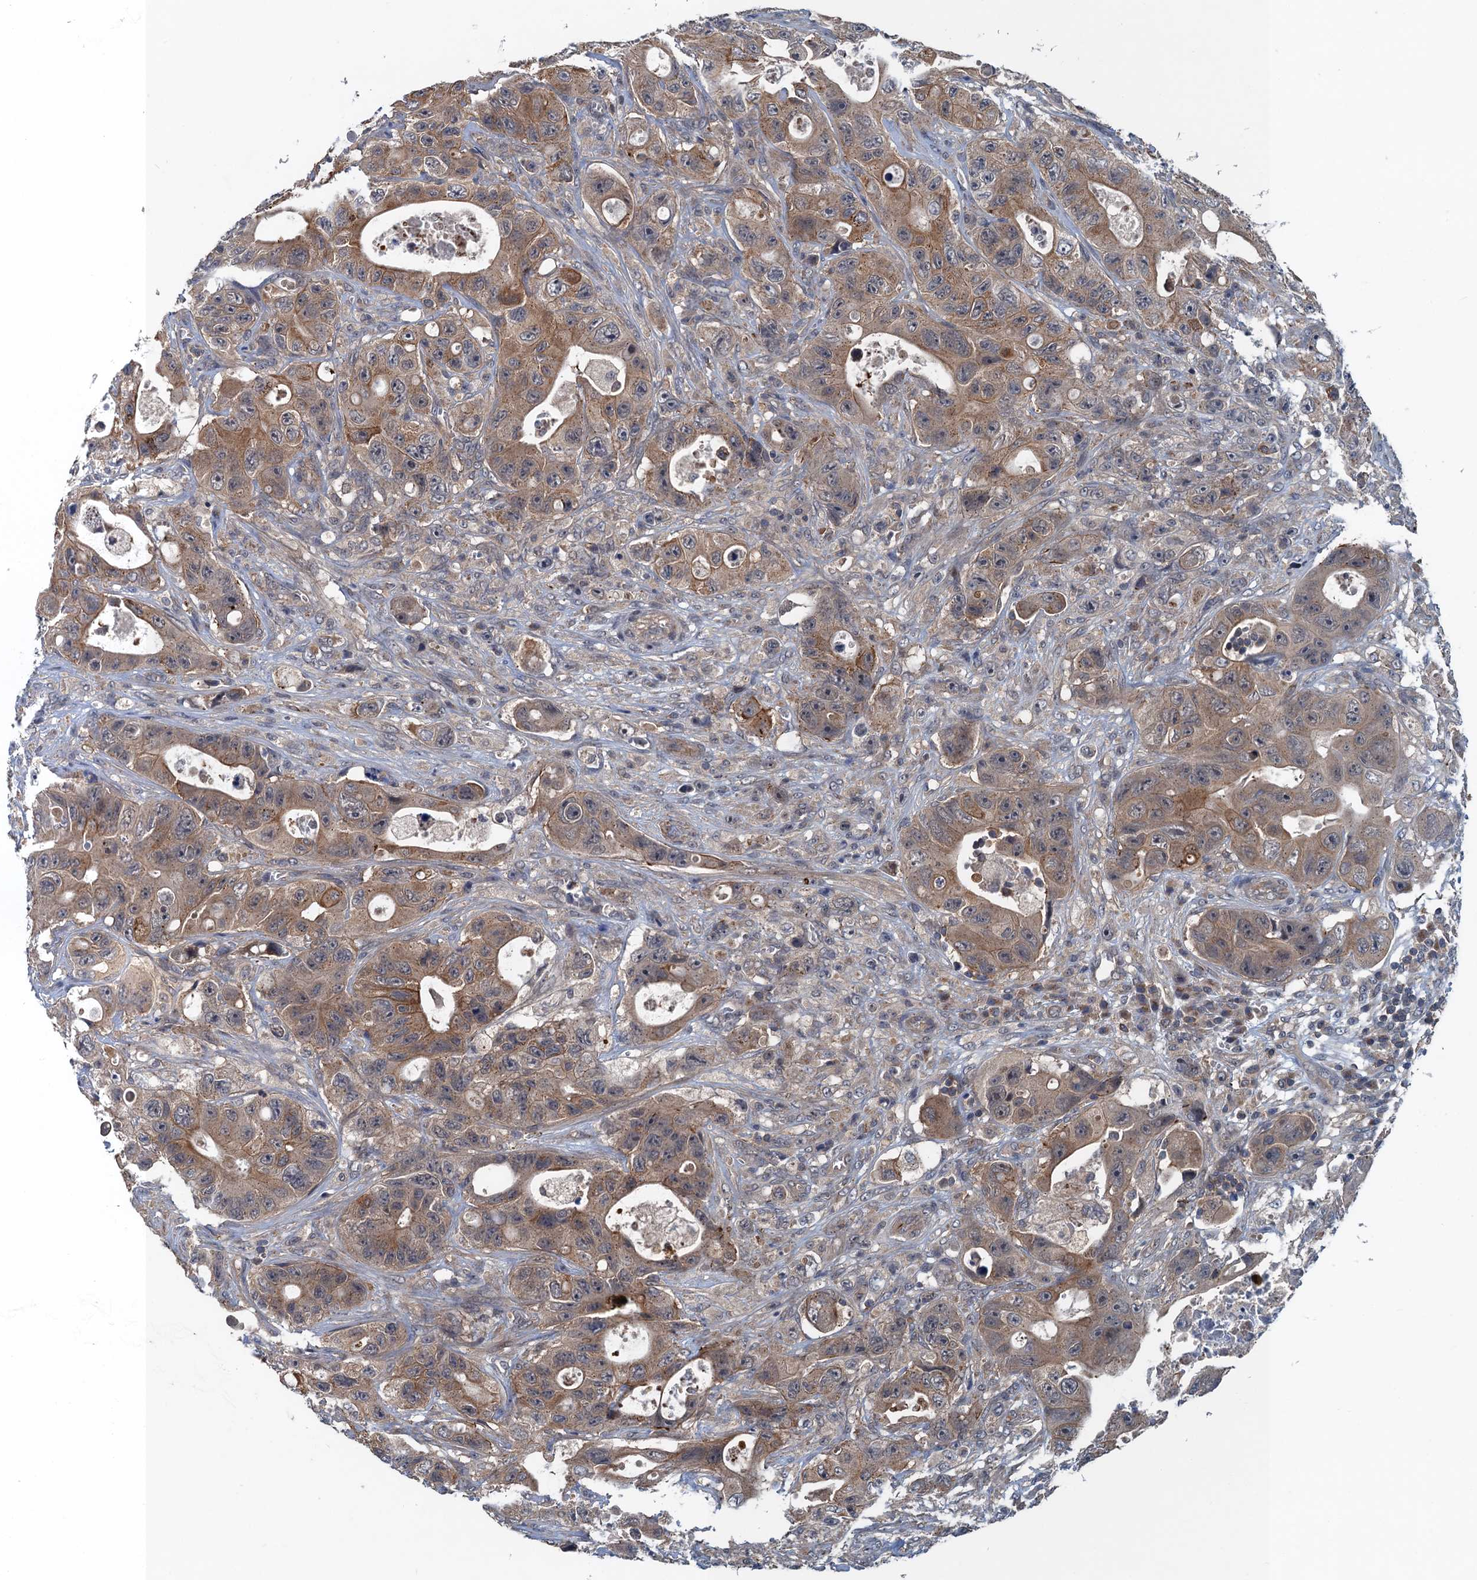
{"staining": {"intensity": "moderate", "quantity": ">75%", "location": "cytoplasmic/membranous"}, "tissue": "colorectal cancer", "cell_type": "Tumor cells", "image_type": "cancer", "snomed": [{"axis": "morphology", "description": "Adenocarcinoma, NOS"}, {"axis": "topography", "description": "Colon"}], "caption": "IHC of human colorectal adenocarcinoma shows medium levels of moderate cytoplasmic/membranous positivity in approximately >75% of tumor cells.", "gene": "RNF165", "patient": {"sex": "female", "age": 46}}